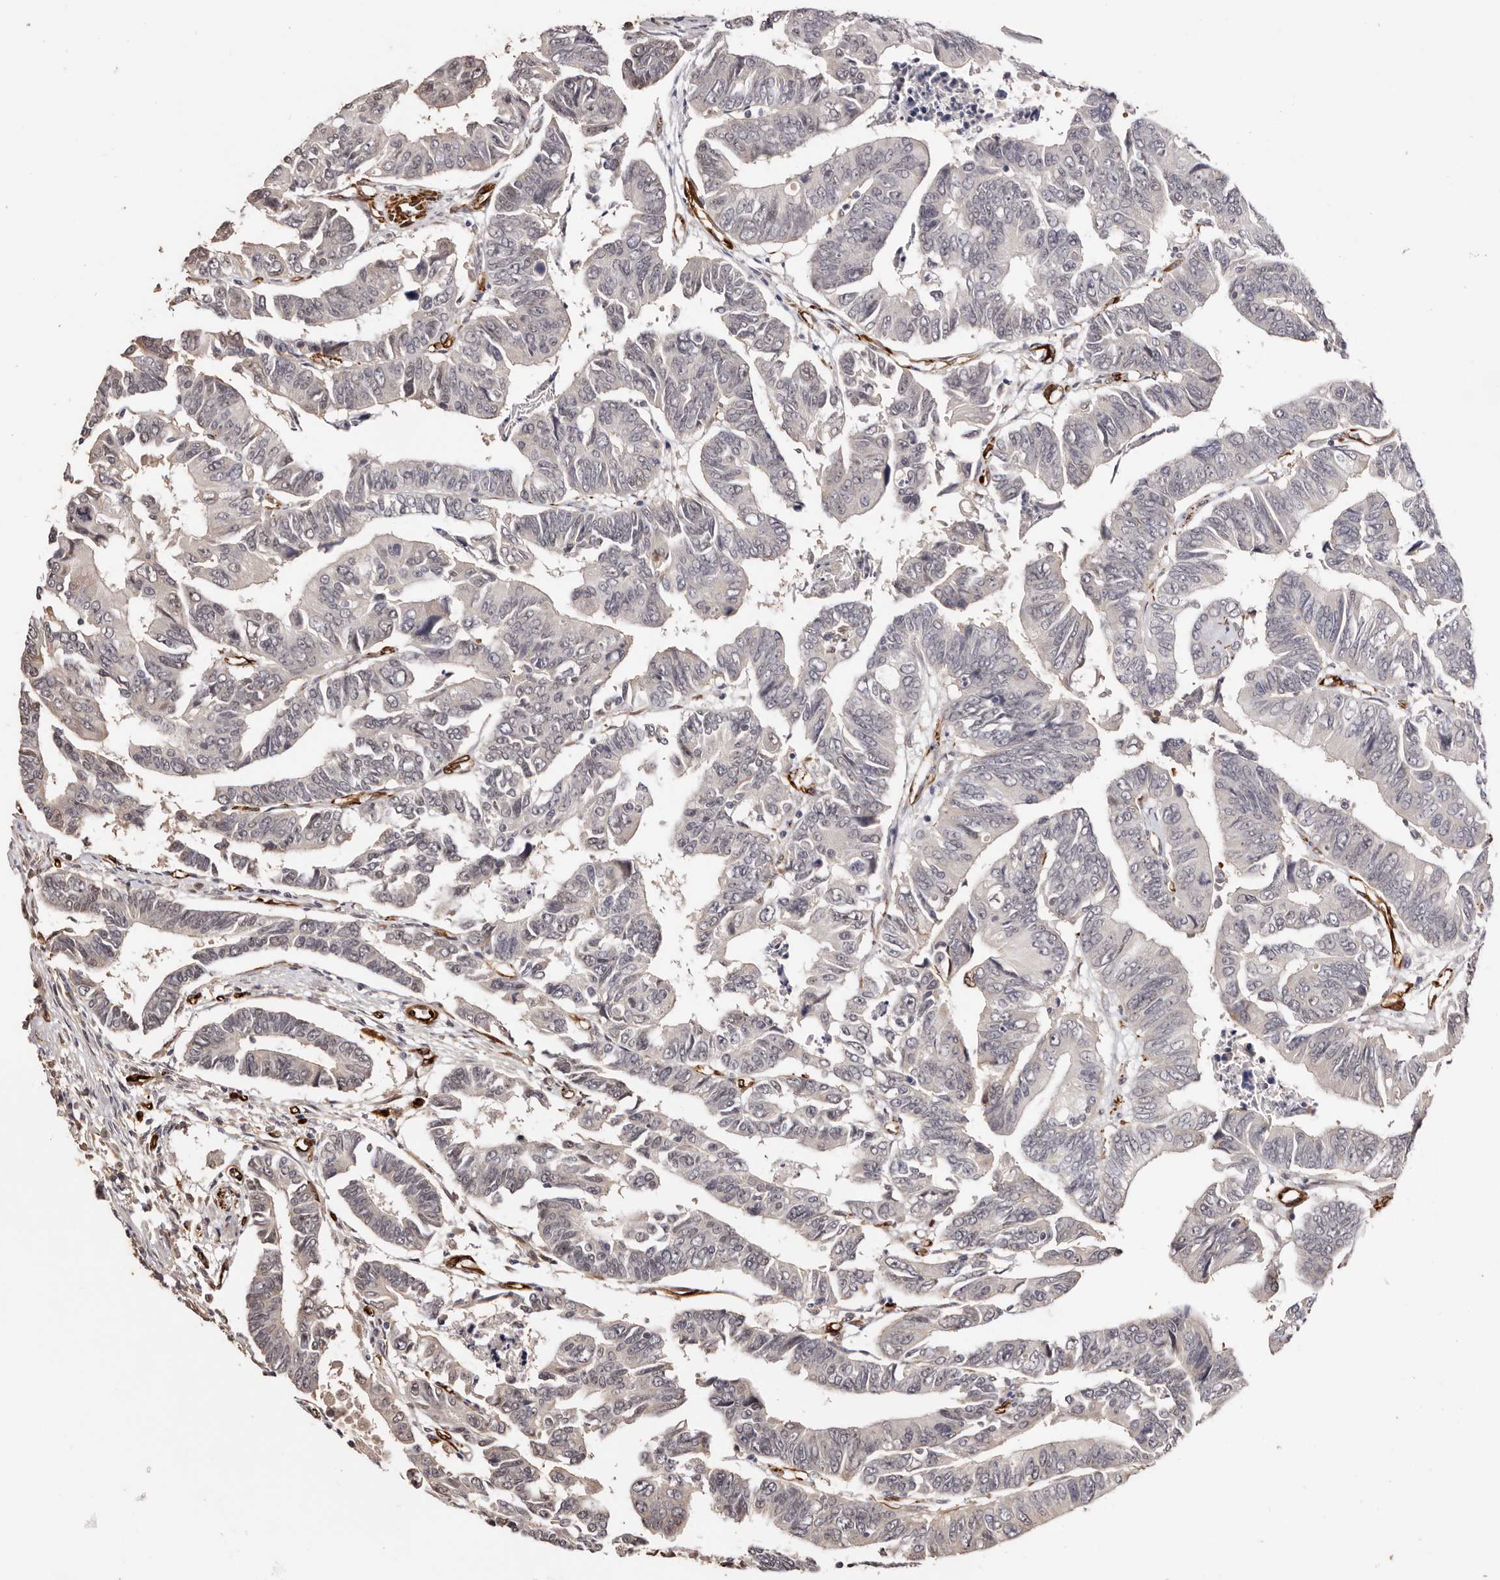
{"staining": {"intensity": "negative", "quantity": "none", "location": "none"}, "tissue": "colorectal cancer", "cell_type": "Tumor cells", "image_type": "cancer", "snomed": [{"axis": "morphology", "description": "Adenocarcinoma, NOS"}, {"axis": "topography", "description": "Rectum"}], "caption": "This is an IHC micrograph of colorectal cancer (adenocarcinoma). There is no staining in tumor cells.", "gene": "ZNF557", "patient": {"sex": "female", "age": 65}}